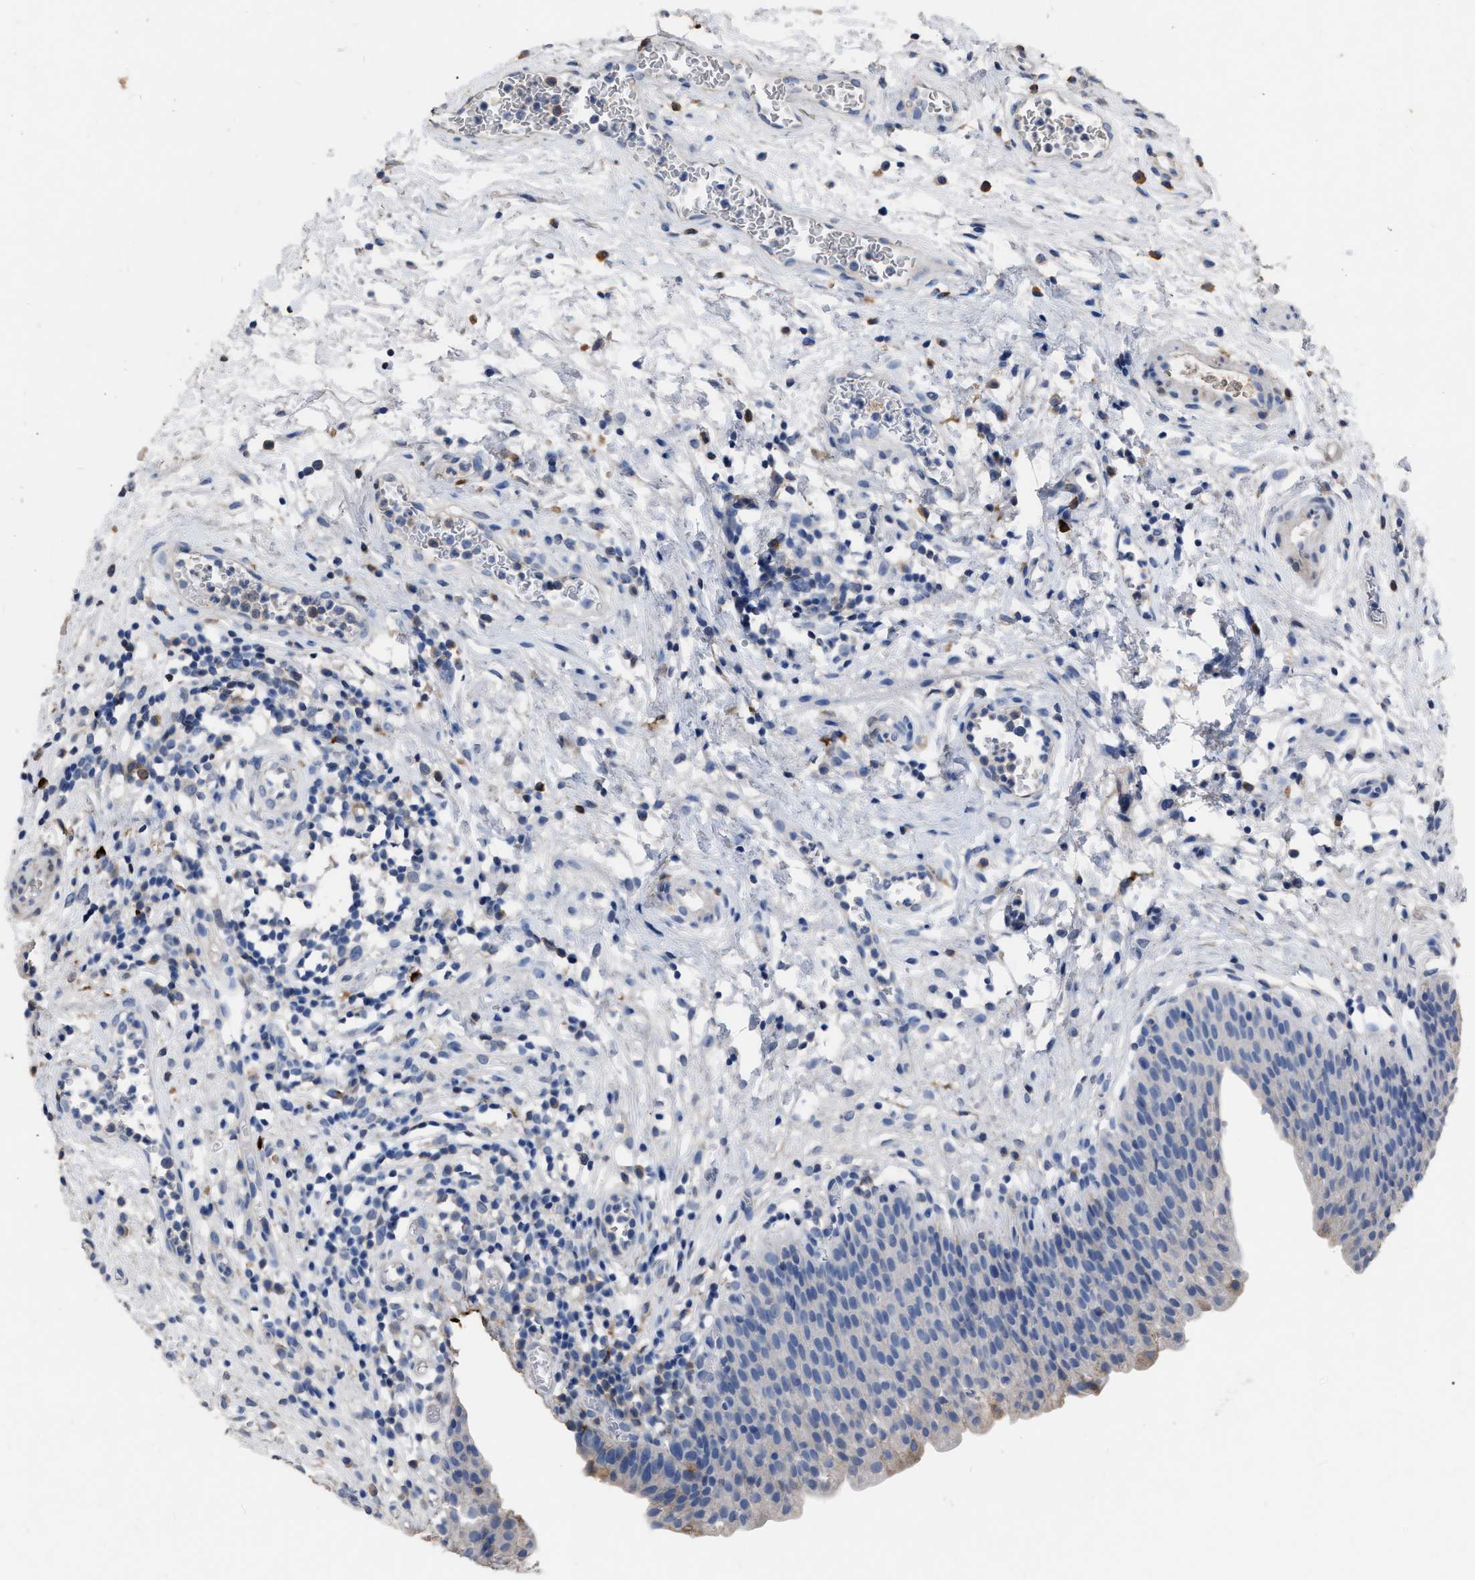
{"staining": {"intensity": "negative", "quantity": "none", "location": "none"}, "tissue": "urinary bladder", "cell_type": "Urothelial cells", "image_type": "normal", "snomed": [{"axis": "morphology", "description": "Normal tissue, NOS"}, {"axis": "topography", "description": "Urinary bladder"}], "caption": "Protein analysis of normal urinary bladder exhibits no significant expression in urothelial cells.", "gene": "HABP2", "patient": {"sex": "male", "age": 37}}